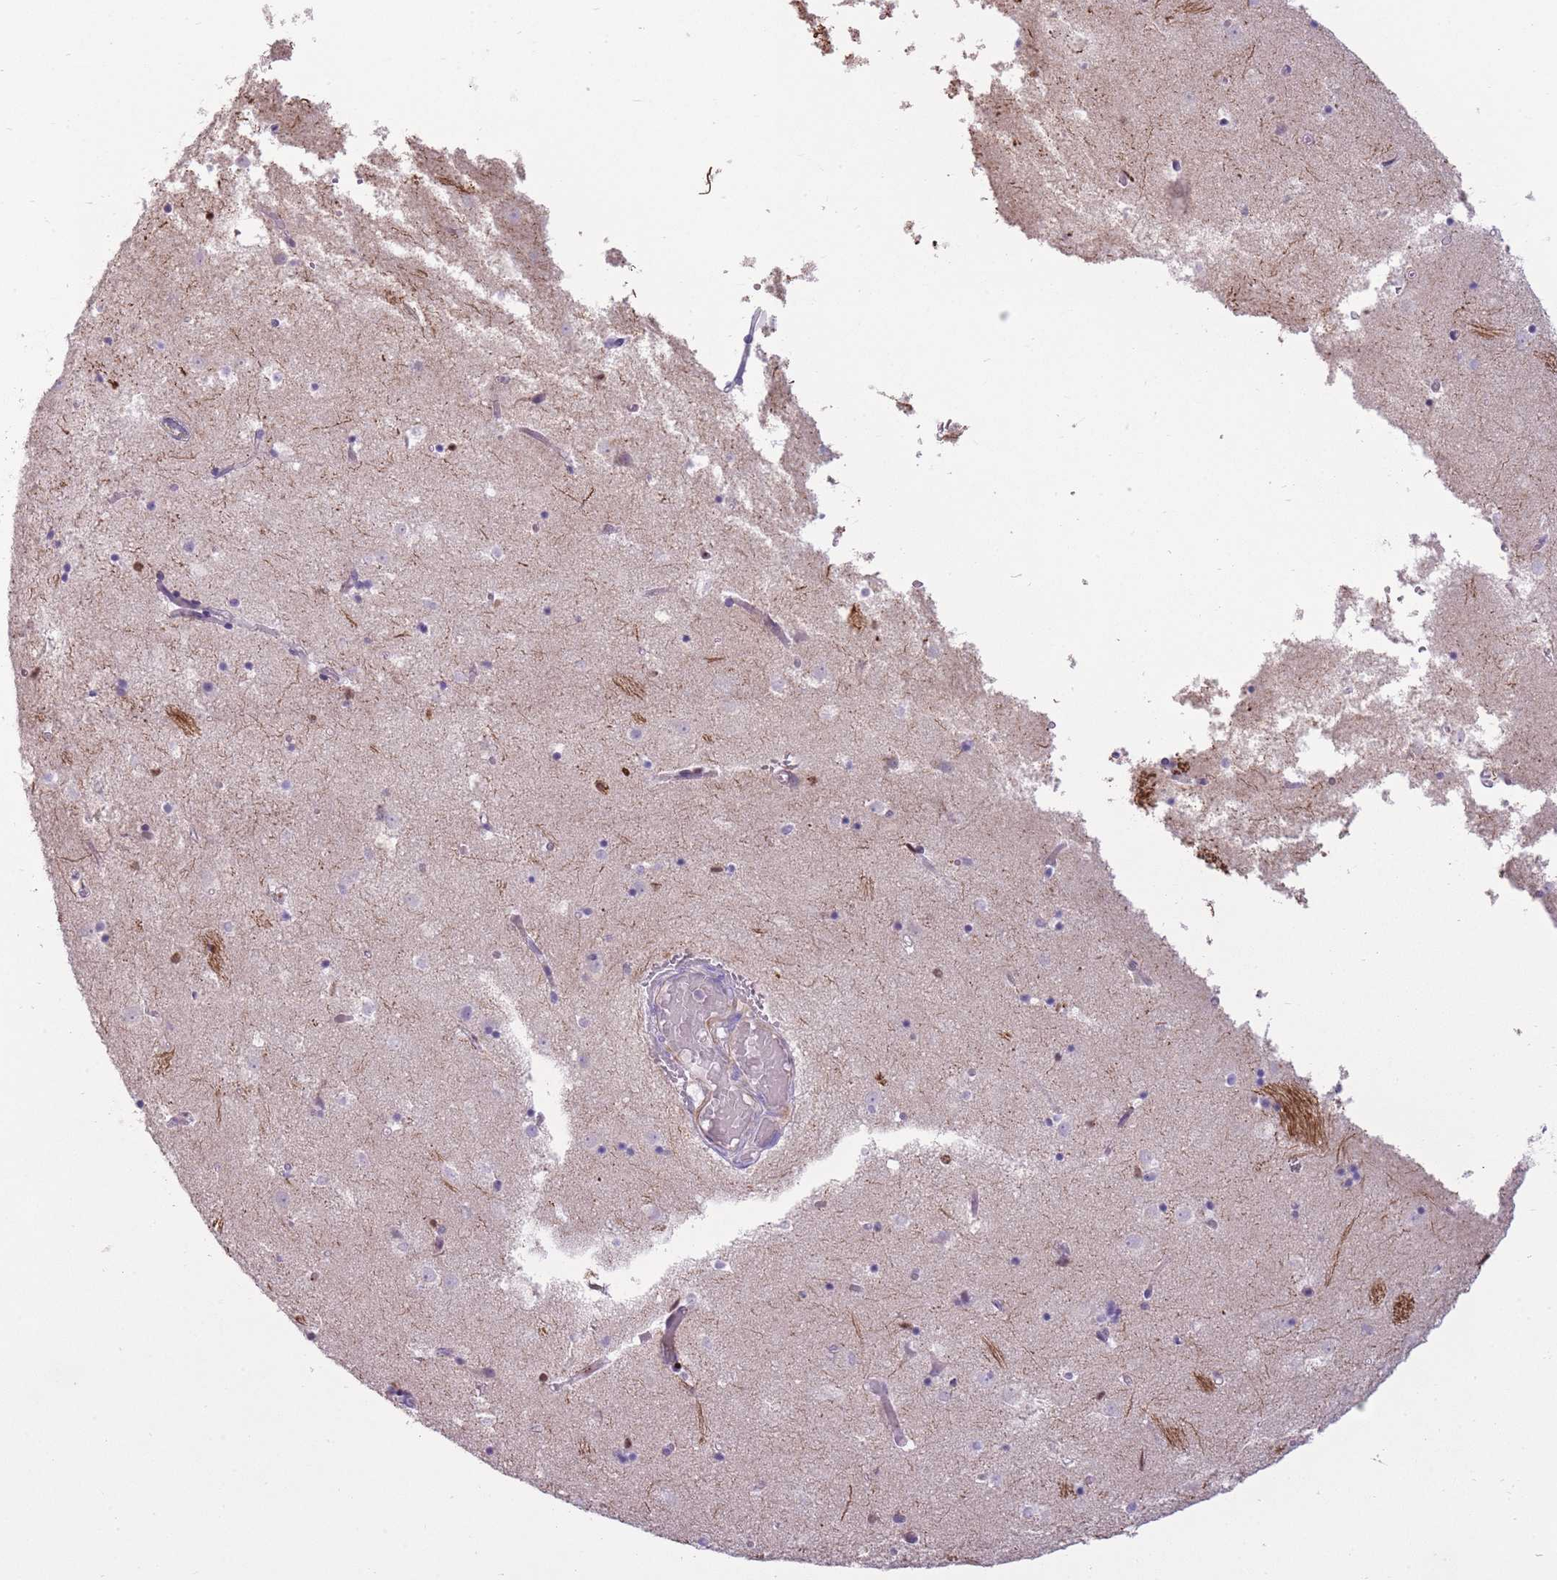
{"staining": {"intensity": "negative", "quantity": "none", "location": "none"}, "tissue": "caudate", "cell_type": "Glial cells", "image_type": "normal", "snomed": [{"axis": "morphology", "description": "Normal tissue, NOS"}, {"axis": "topography", "description": "Lateral ventricle wall"}], "caption": "The histopathology image exhibits no staining of glial cells in normal caudate.", "gene": "LGALS9B", "patient": {"sex": "female", "age": 52}}